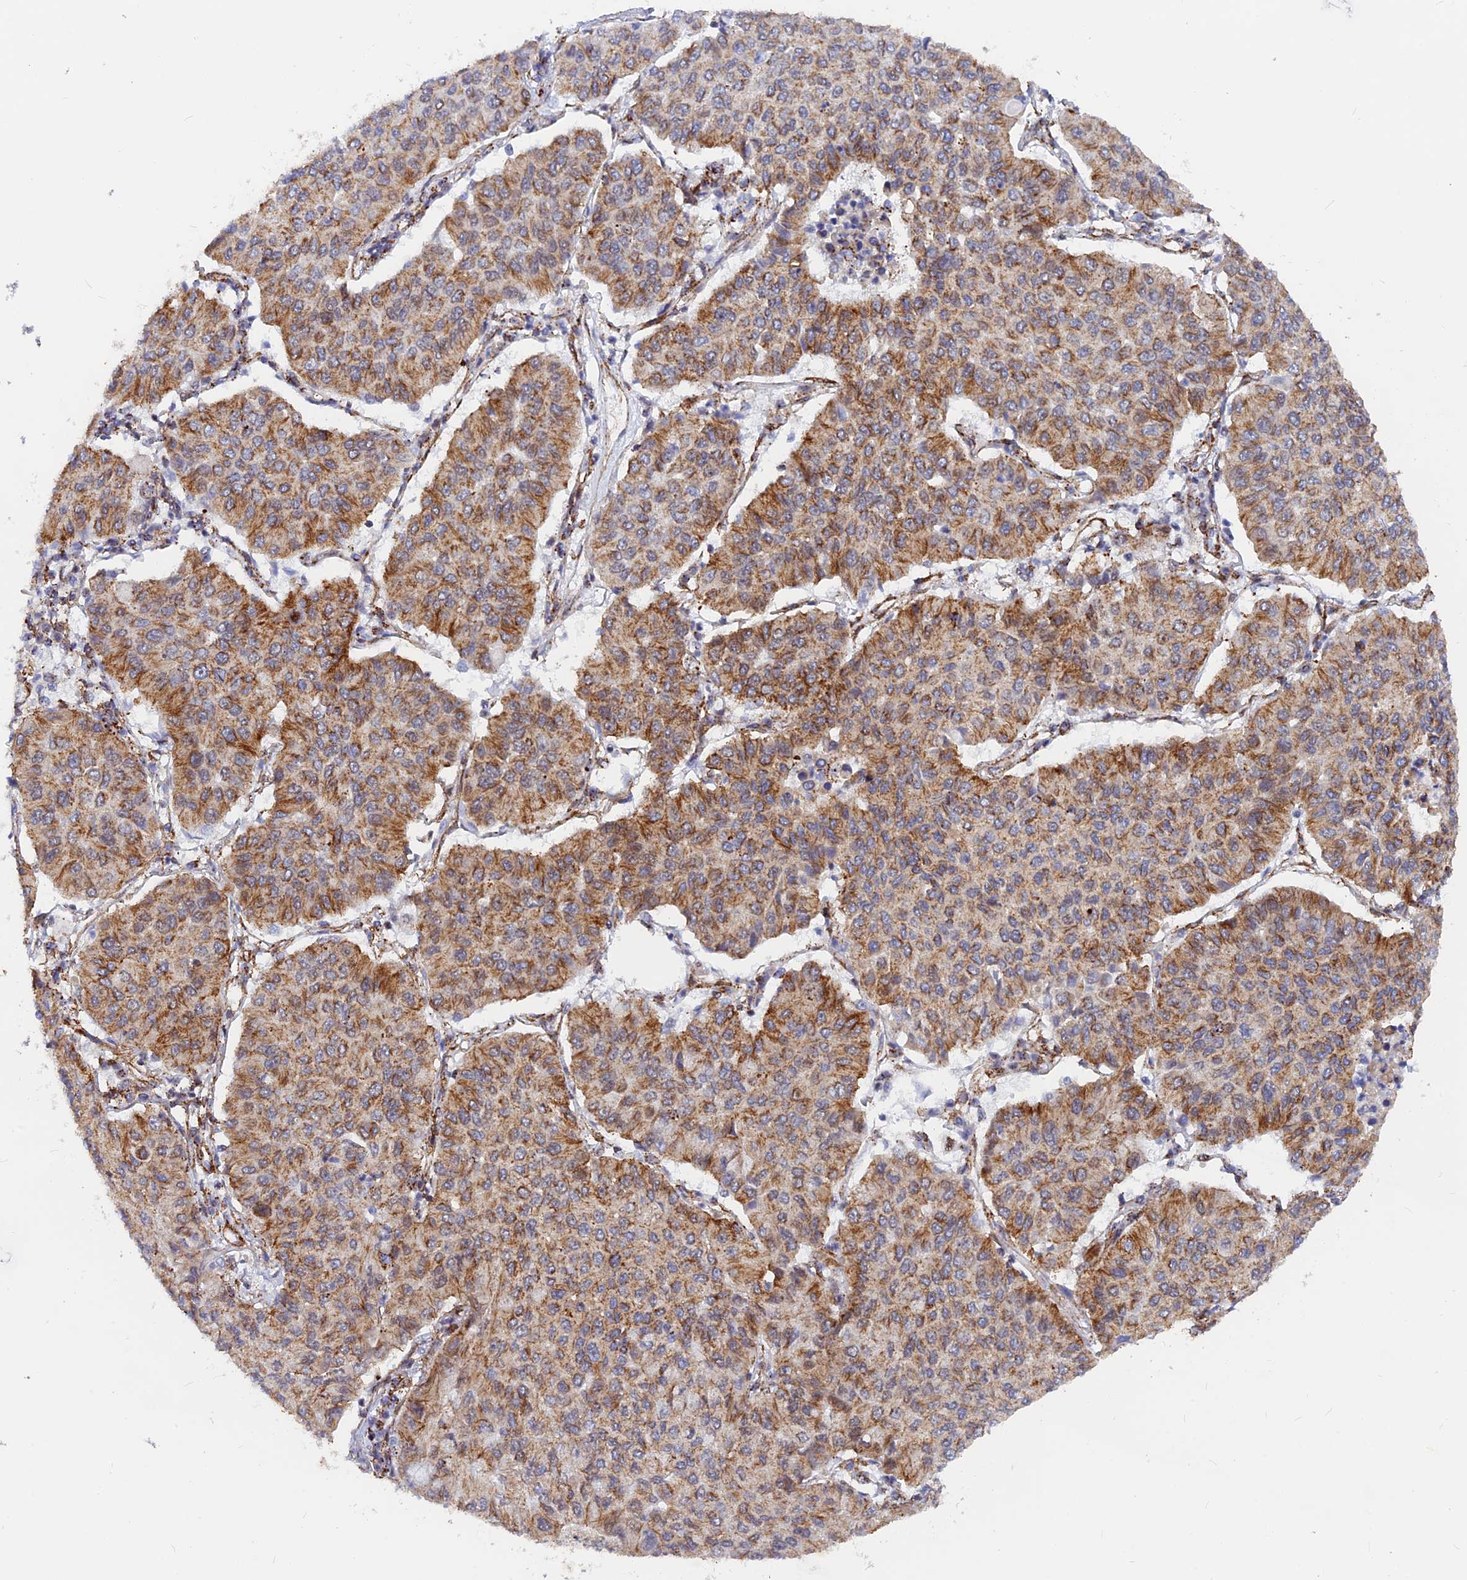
{"staining": {"intensity": "moderate", "quantity": ">75%", "location": "cytoplasmic/membranous"}, "tissue": "lung cancer", "cell_type": "Tumor cells", "image_type": "cancer", "snomed": [{"axis": "morphology", "description": "Squamous cell carcinoma, NOS"}, {"axis": "topography", "description": "Lung"}], "caption": "Lung cancer (squamous cell carcinoma) stained with a brown dye shows moderate cytoplasmic/membranous positive staining in about >75% of tumor cells.", "gene": "VSTM2L", "patient": {"sex": "male", "age": 74}}